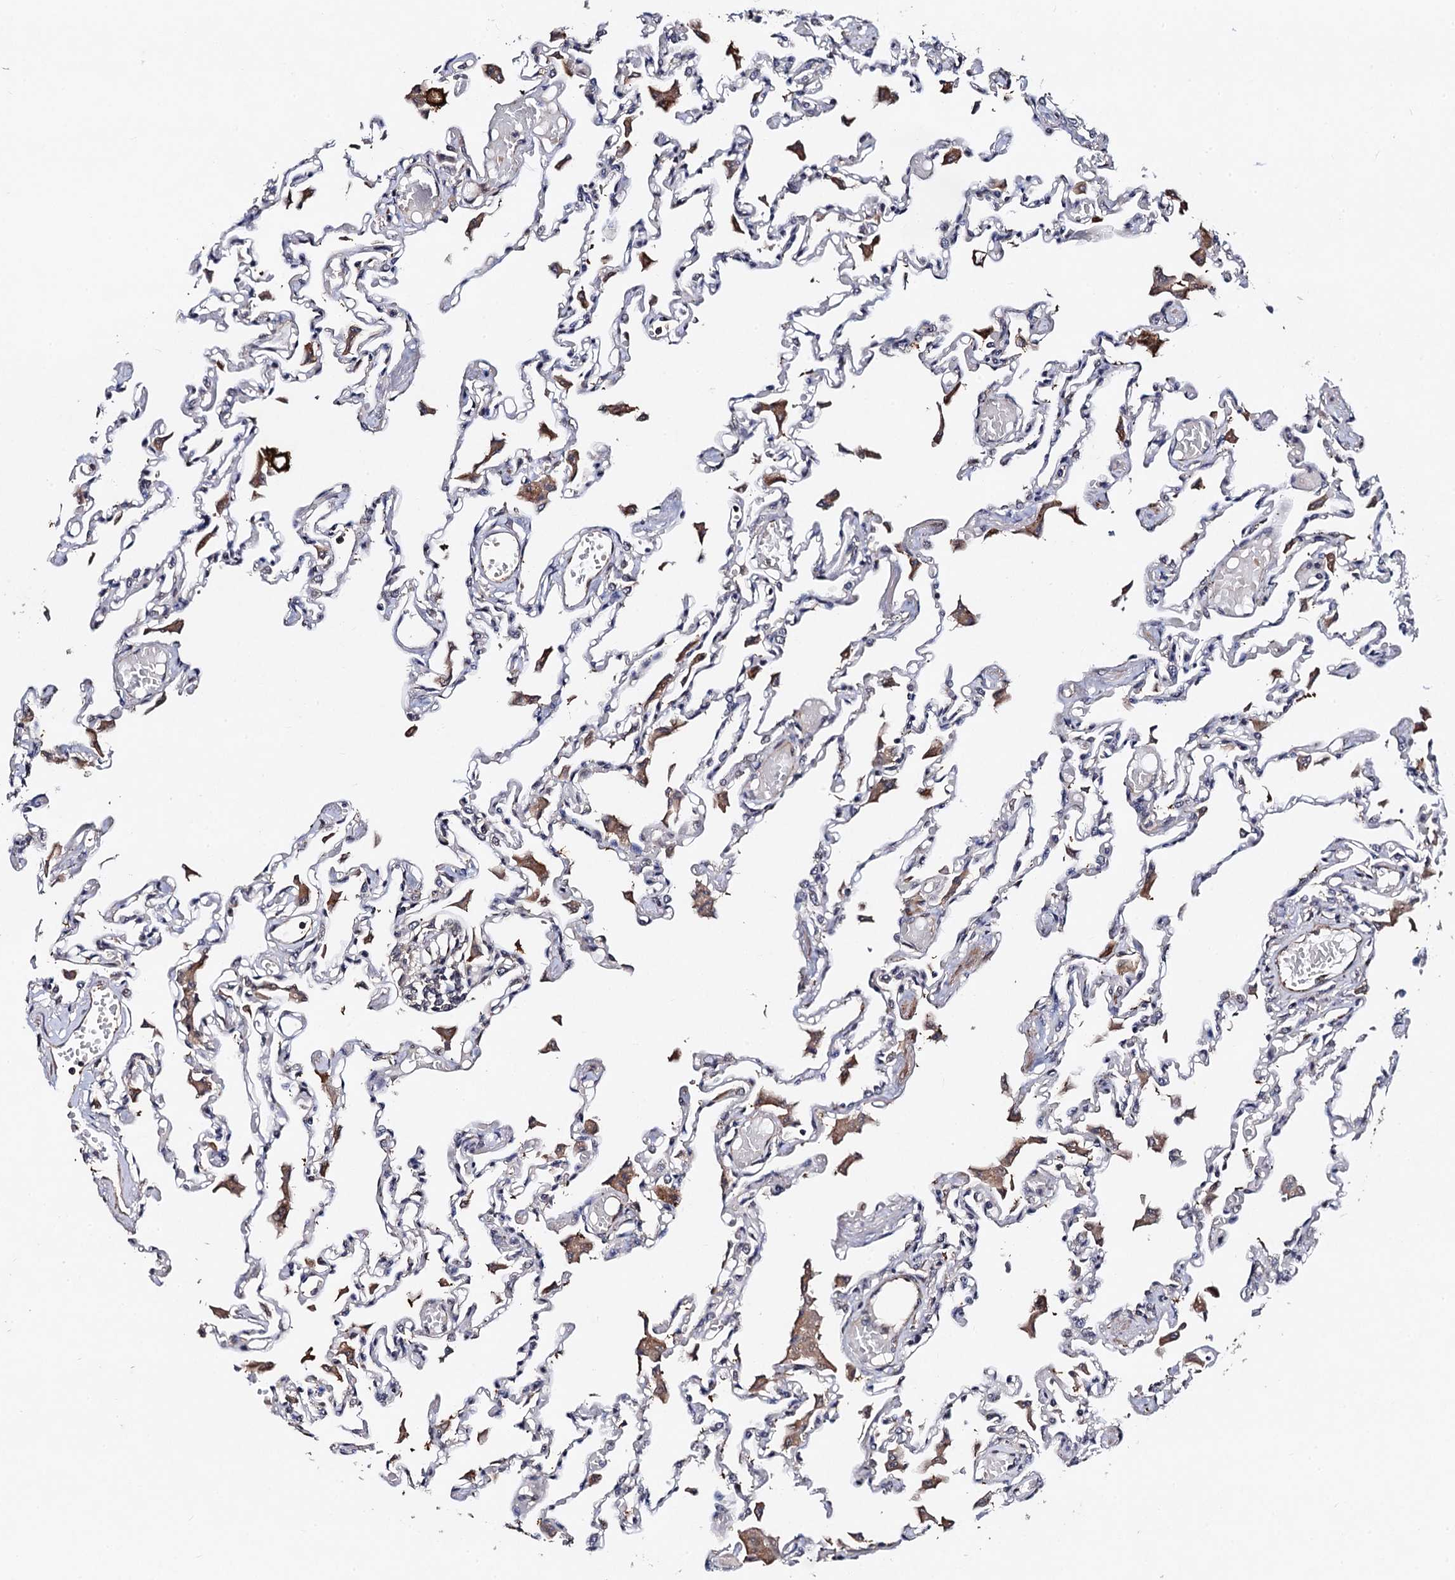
{"staining": {"intensity": "negative", "quantity": "none", "location": "none"}, "tissue": "lung", "cell_type": "Alveolar cells", "image_type": "normal", "snomed": [{"axis": "morphology", "description": "Normal tissue, NOS"}, {"axis": "topography", "description": "Bronchus"}, {"axis": "topography", "description": "Lung"}], "caption": "This is an immunohistochemistry (IHC) histopathology image of benign human lung. There is no positivity in alveolar cells.", "gene": "PPTC7", "patient": {"sex": "female", "age": 49}}